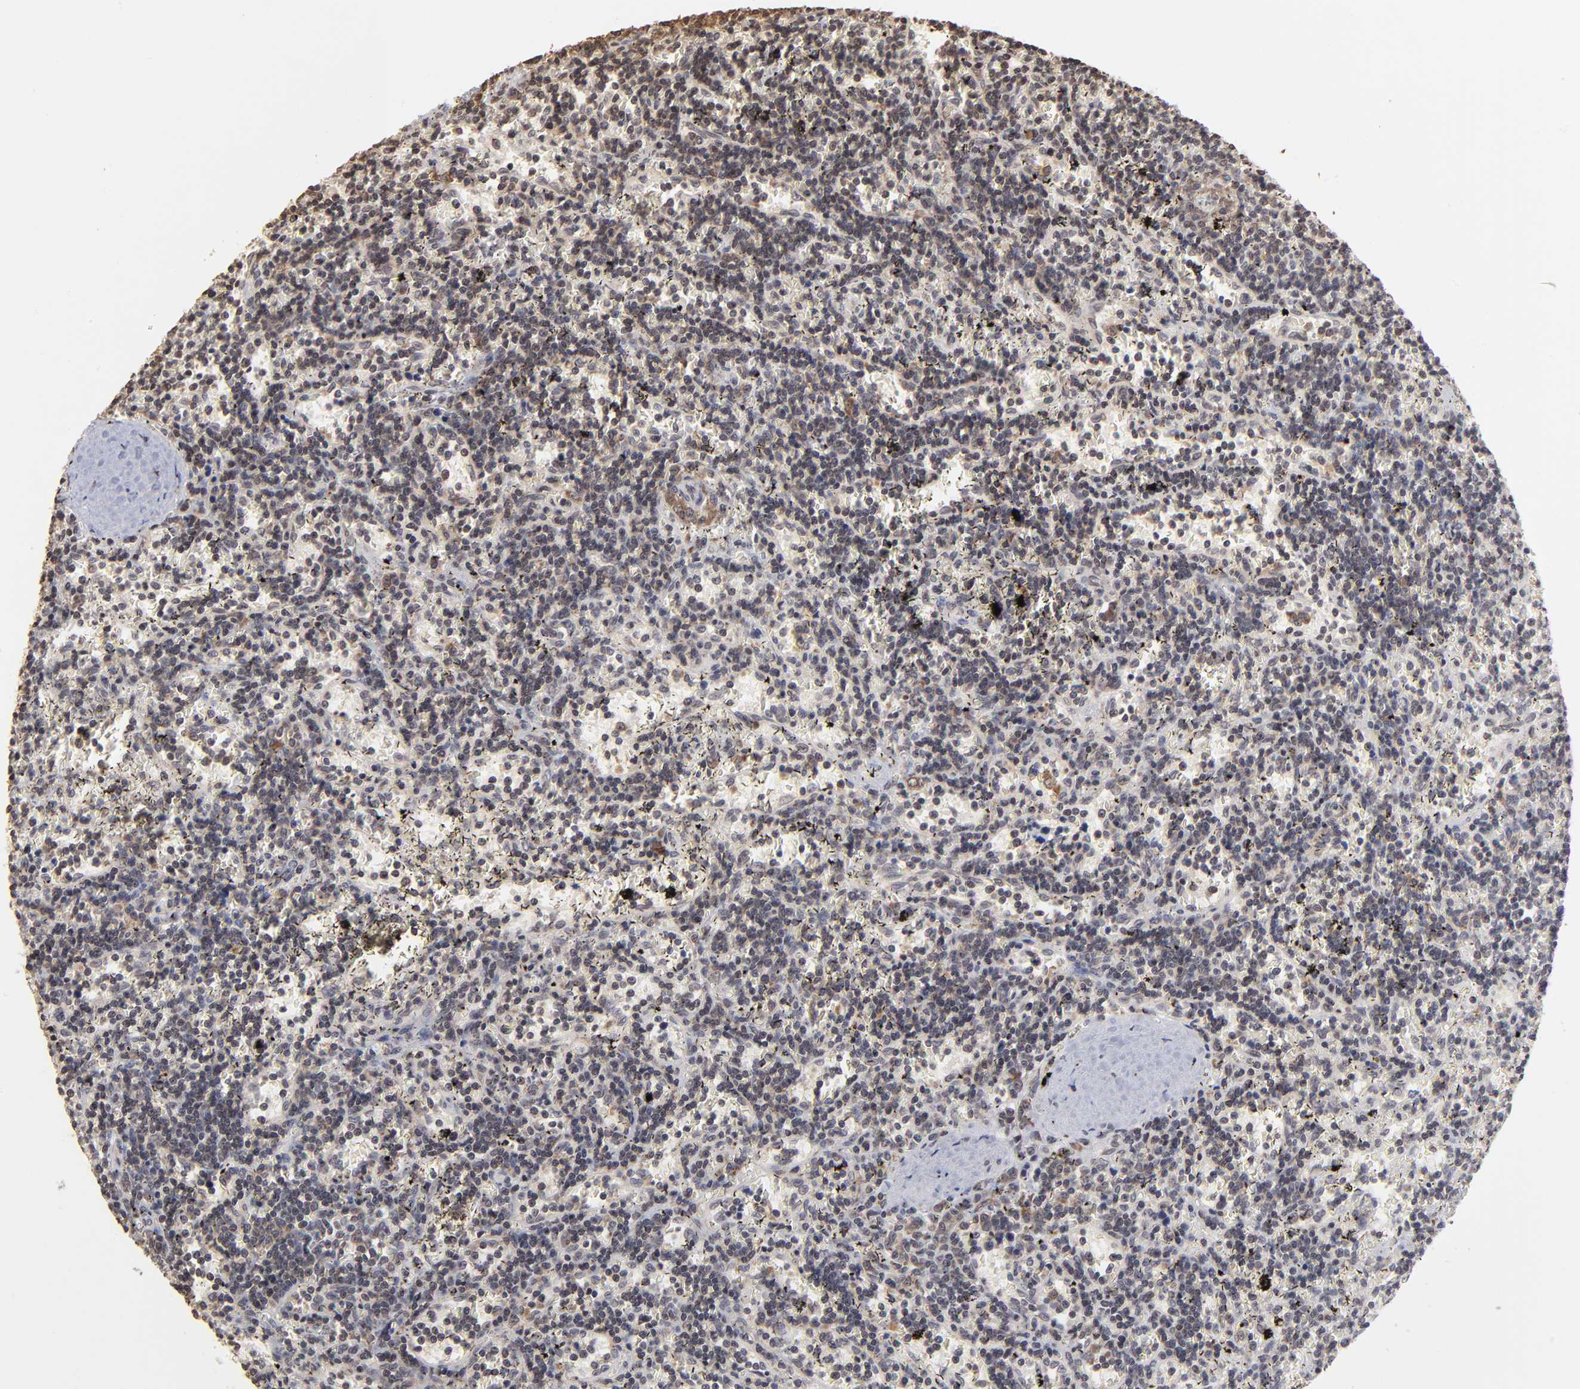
{"staining": {"intensity": "negative", "quantity": "none", "location": "none"}, "tissue": "lymphoma", "cell_type": "Tumor cells", "image_type": "cancer", "snomed": [{"axis": "morphology", "description": "Malignant lymphoma, non-Hodgkin's type, Low grade"}, {"axis": "topography", "description": "Spleen"}], "caption": "Protein analysis of low-grade malignant lymphoma, non-Hodgkin's type reveals no significant expression in tumor cells.", "gene": "BRPF1", "patient": {"sex": "male", "age": 60}}